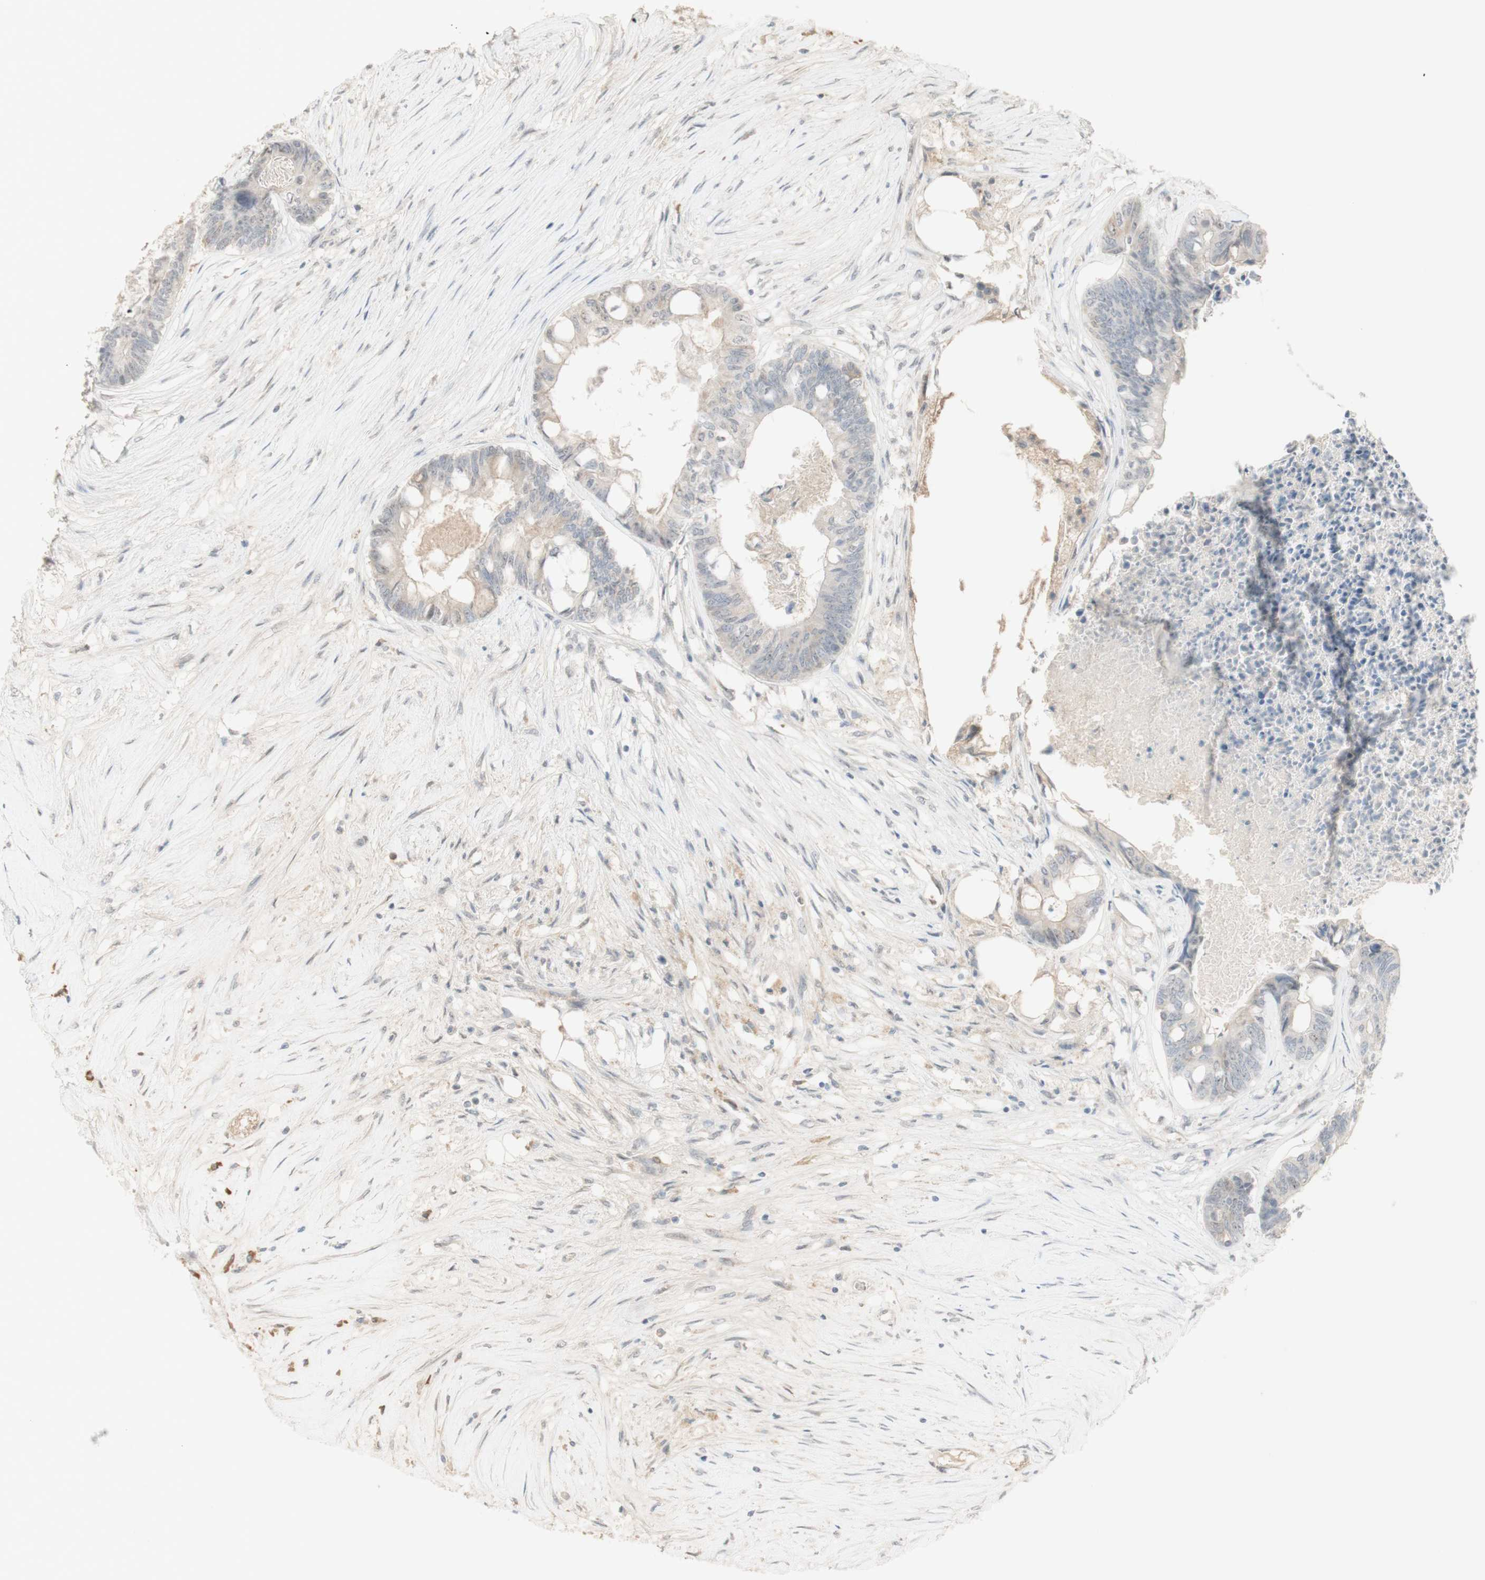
{"staining": {"intensity": "negative", "quantity": "none", "location": "none"}, "tissue": "colorectal cancer", "cell_type": "Tumor cells", "image_type": "cancer", "snomed": [{"axis": "morphology", "description": "Adenocarcinoma, NOS"}, {"axis": "topography", "description": "Rectum"}], "caption": "Immunohistochemical staining of colorectal adenocarcinoma shows no significant positivity in tumor cells. (DAB immunohistochemistry, high magnification).", "gene": "PLCD4", "patient": {"sex": "male", "age": 63}}